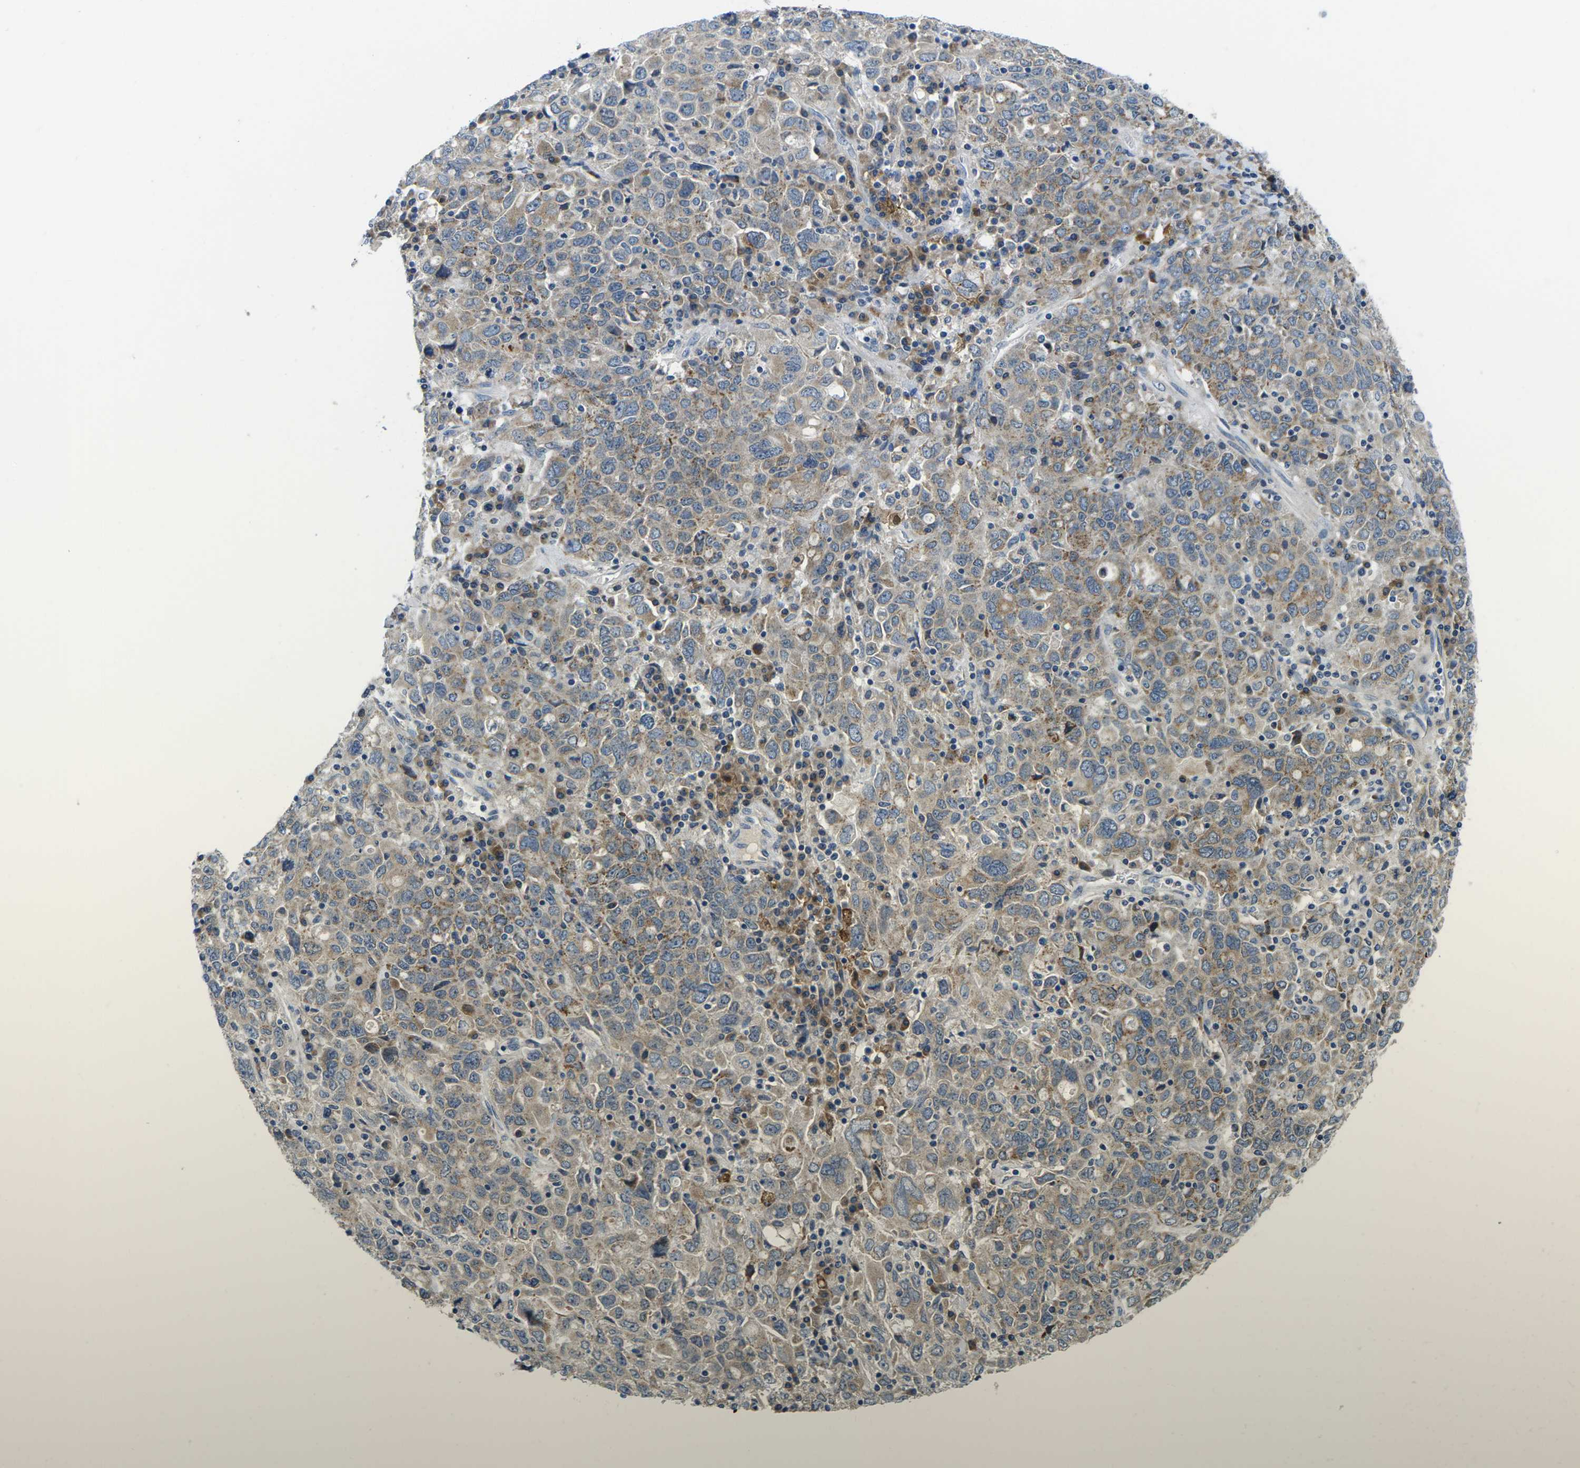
{"staining": {"intensity": "weak", "quantity": ">75%", "location": "cytoplasmic/membranous"}, "tissue": "ovarian cancer", "cell_type": "Tumor cells", "image_type": "cancer", "snomed": [{"axis": "morphology", "description": "Carcinoma, endometroid"}, {"axis": "topography", "description": "Ovary"}], "caption": "A histopathology image showing weak cytoplasmic/membranous expression in about >75% of tumor cells in endometroid carcinoma (ovarian), as visualized by brown immunohistochemical staining.", "gene": "ERGIC3", "patient": {"sex": "female", "age": 62}}